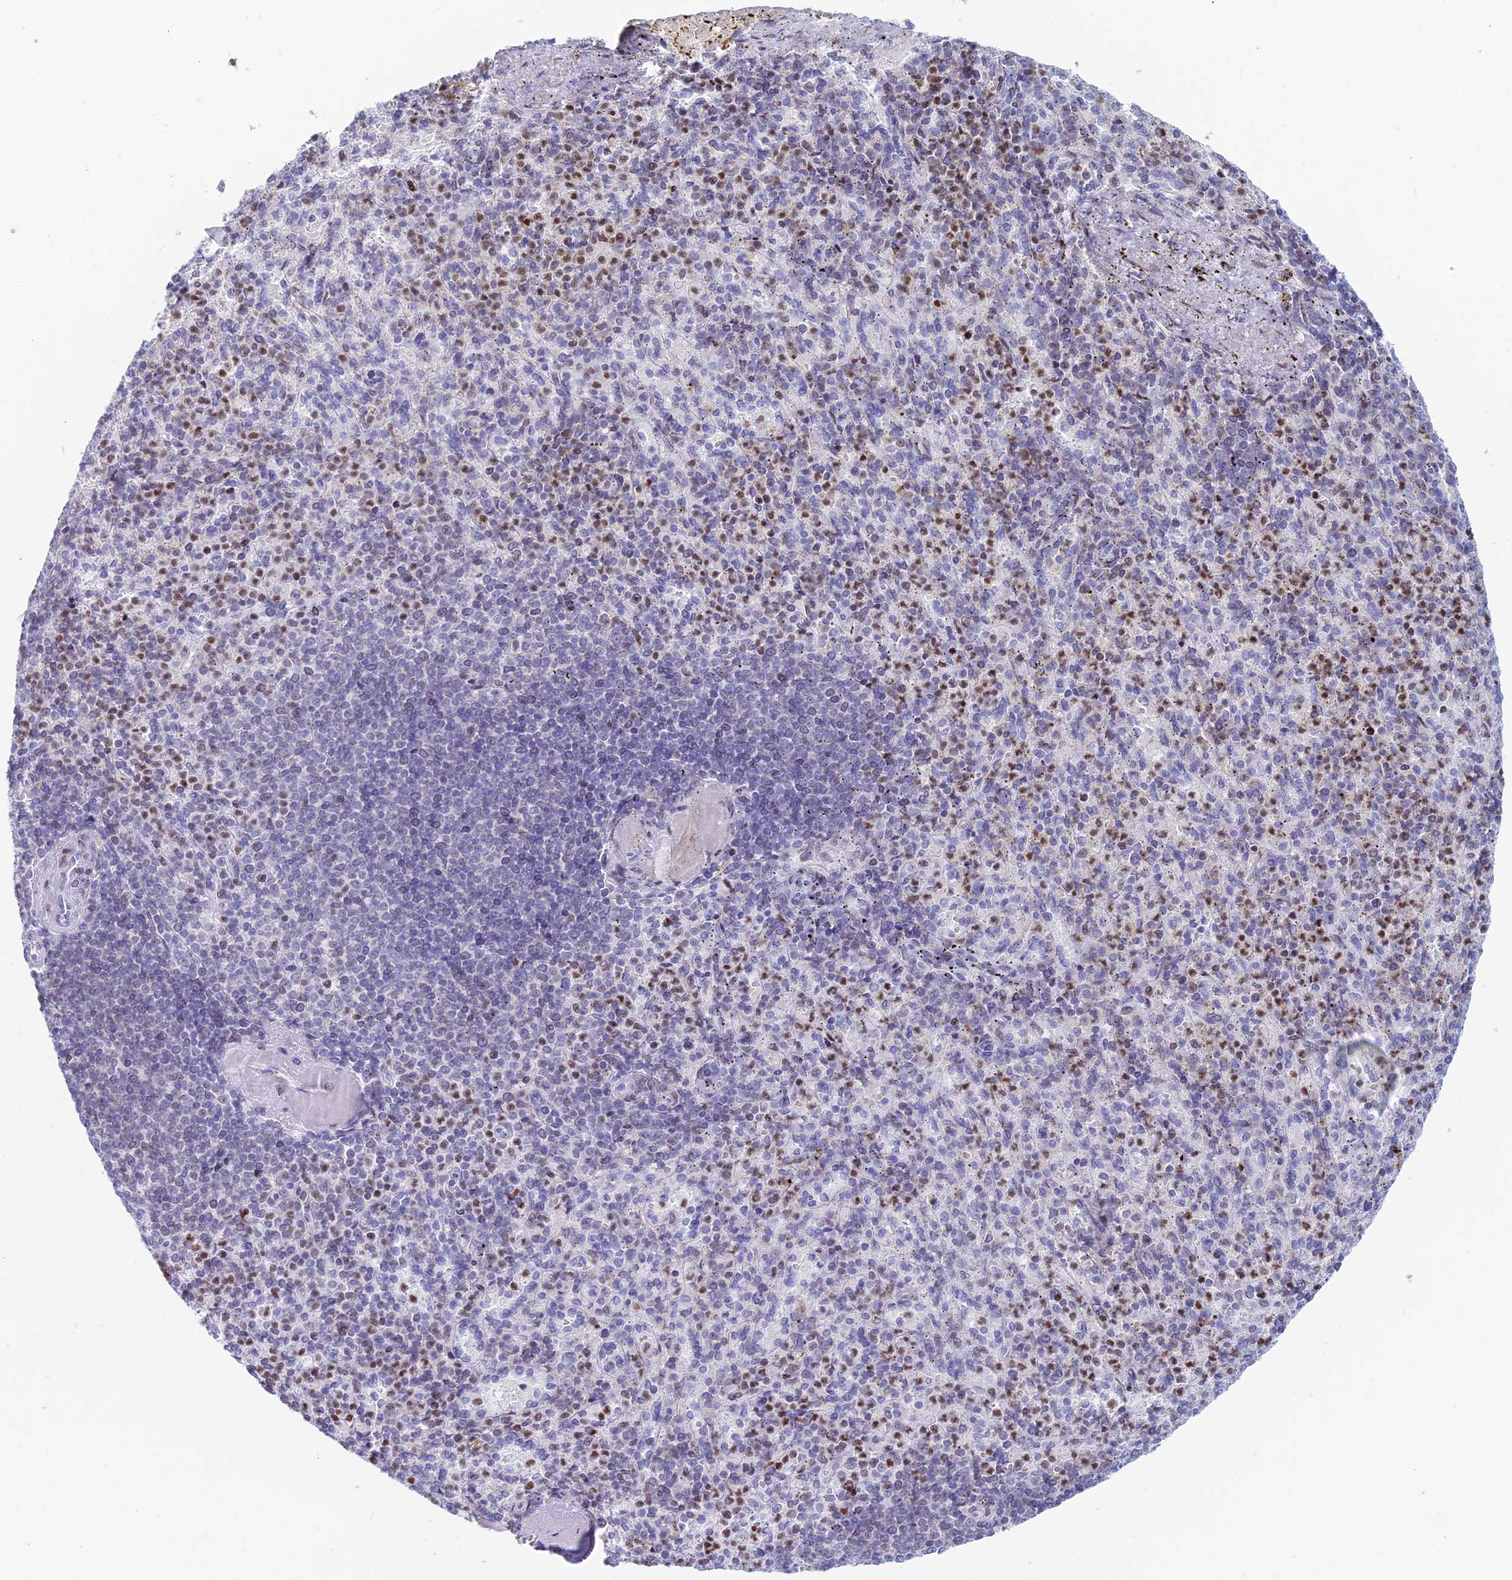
{"staining": {"intensity": "moderate", "quantity": "<25%", "location": "nuclear"}, "tissue": "spleen", "cell_type": "Cells in red pulp", "image_type": "normal", "snomed": [{"axis": "morphology", "description": "Normal tissue, NOS"}, {"axis": "topography", "description": "Spleen"}], "caption": "Protein expression by IHC displays moderate nuclear positivity in approximately <25% of cells in red pulp in benign spleen.", "gene": "CERS6", "patient": {"sex": "female", "age": 74}}